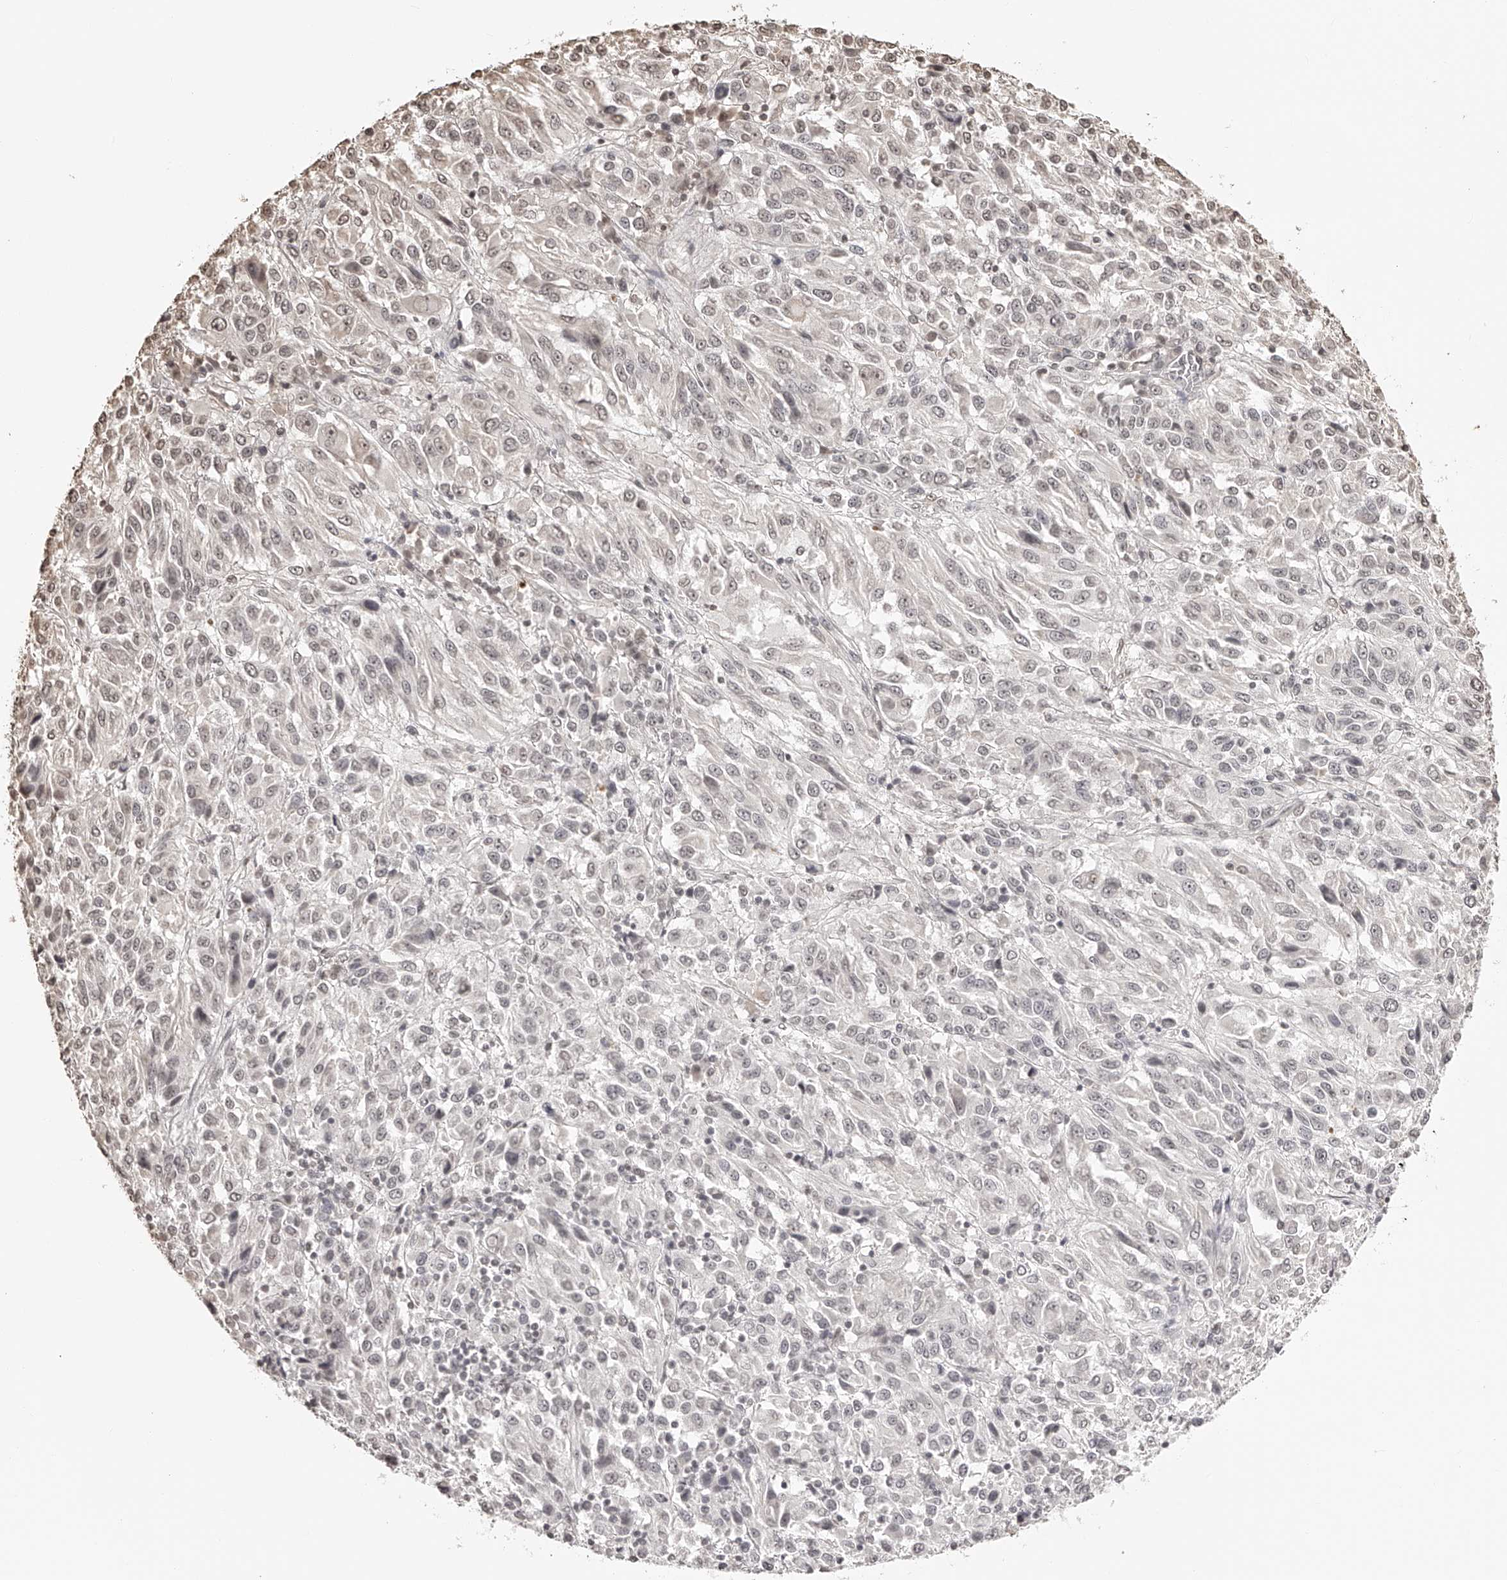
{"staining": {"intensity": "weak", "quantity": "<25%", "location": "nuclear"}, "tissue": "melanoma", "cell_type": "Tumor cells", "image_type": "cancer", "snomed": [{"axis": "morphology", "description": "Malignant melanoma, Metastatic site"}, {"axis": "topography", "description": "Lung"}], "caption": "The immunohistochemistry (IHC) image has no significant expression in tumor cells of melanoma tissue.", "gene": "ZNF503", "patient": {"sex": "male", "age": 64}}